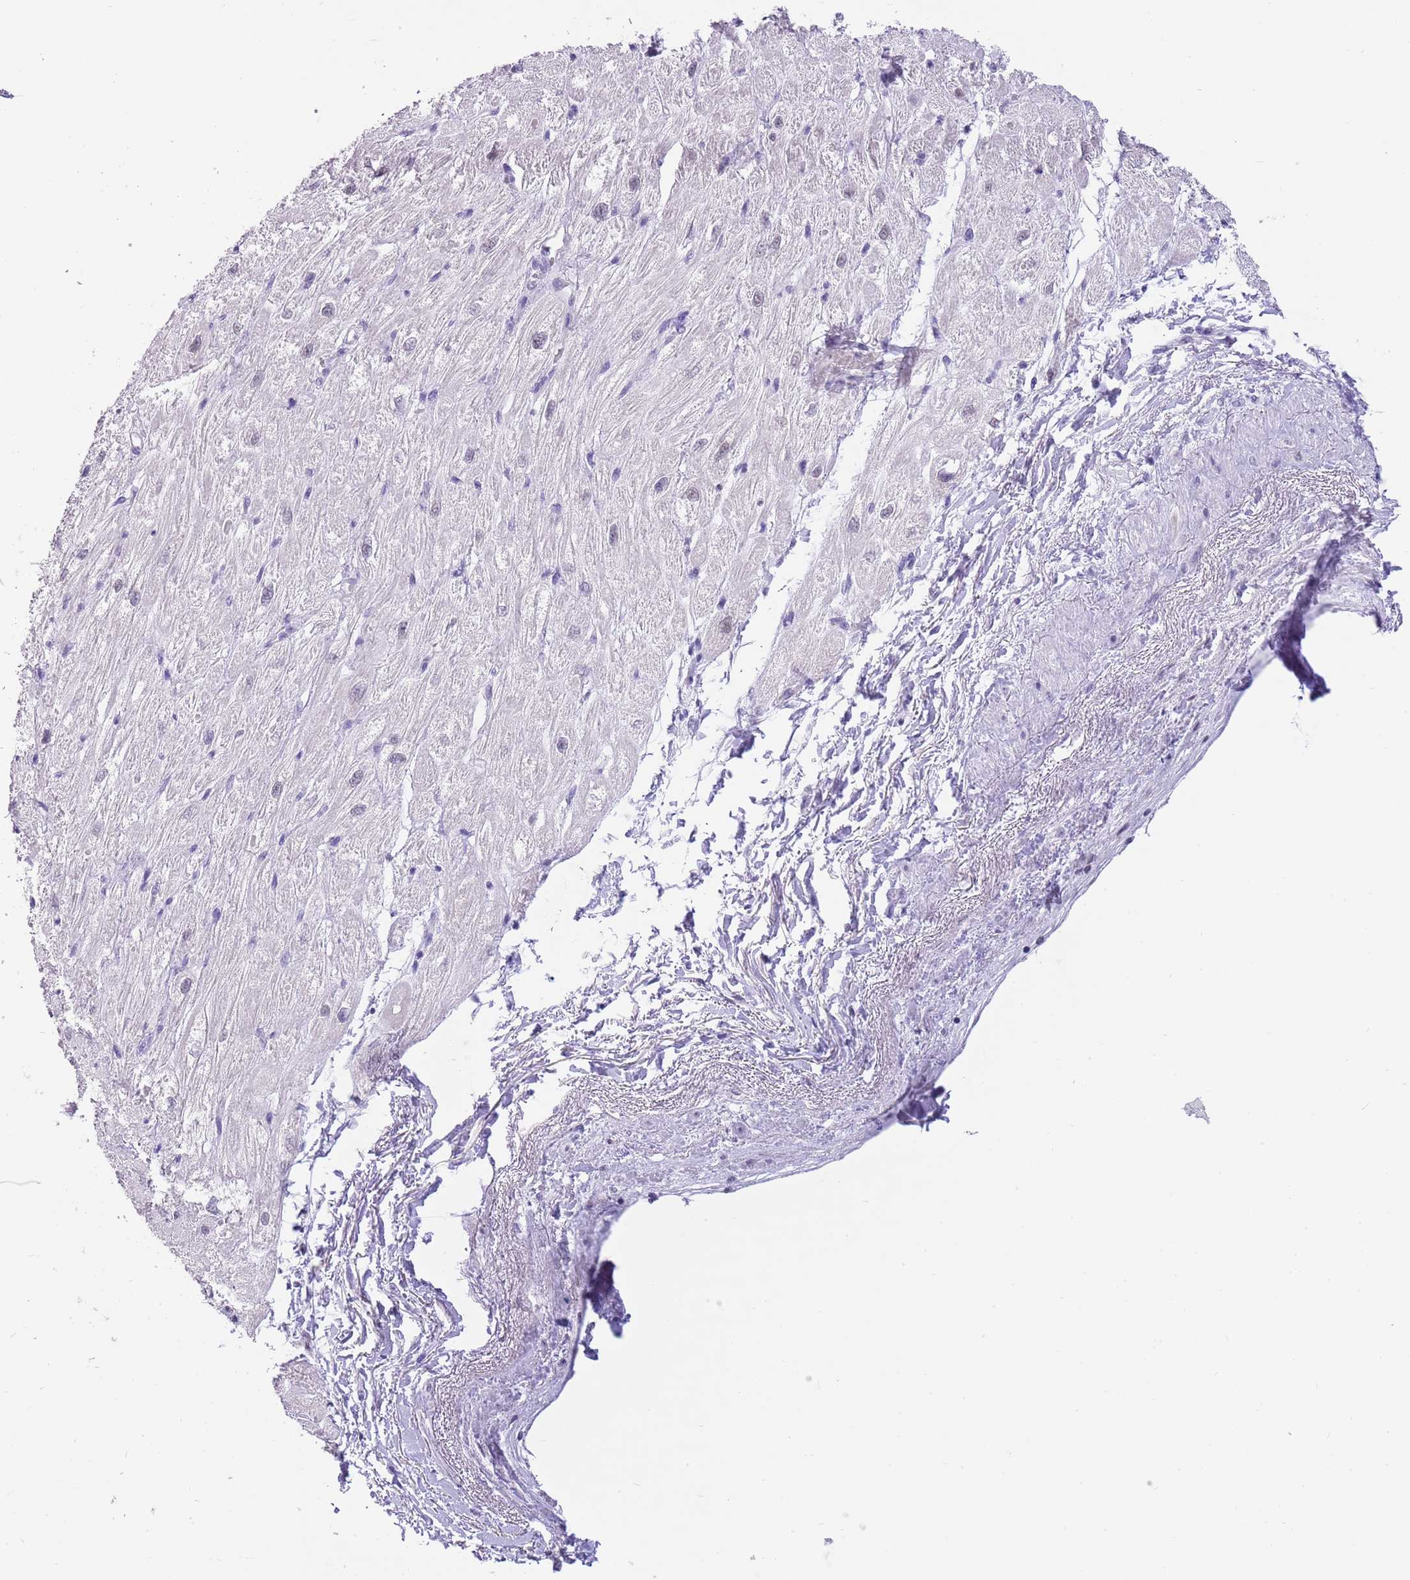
{"staining": {"intensity": "negative", "quantity": "none", "location": "none"}, "tissue": "heart muscle", "cell_type": "Cardiomyocytes", "image_type": "normal", "snomed": [{"axis": "morphology", "description": "Normal tissue, NOS"}, {"axis": "topography", "description": "Heart"}], "caption": "This is an immunohistochemistry (IHC) image of normal heart muscle. There is no expression in cardiomyocytes.", "gene": "PPP1R17", "patient": {"sex": "male", "age": 65}}